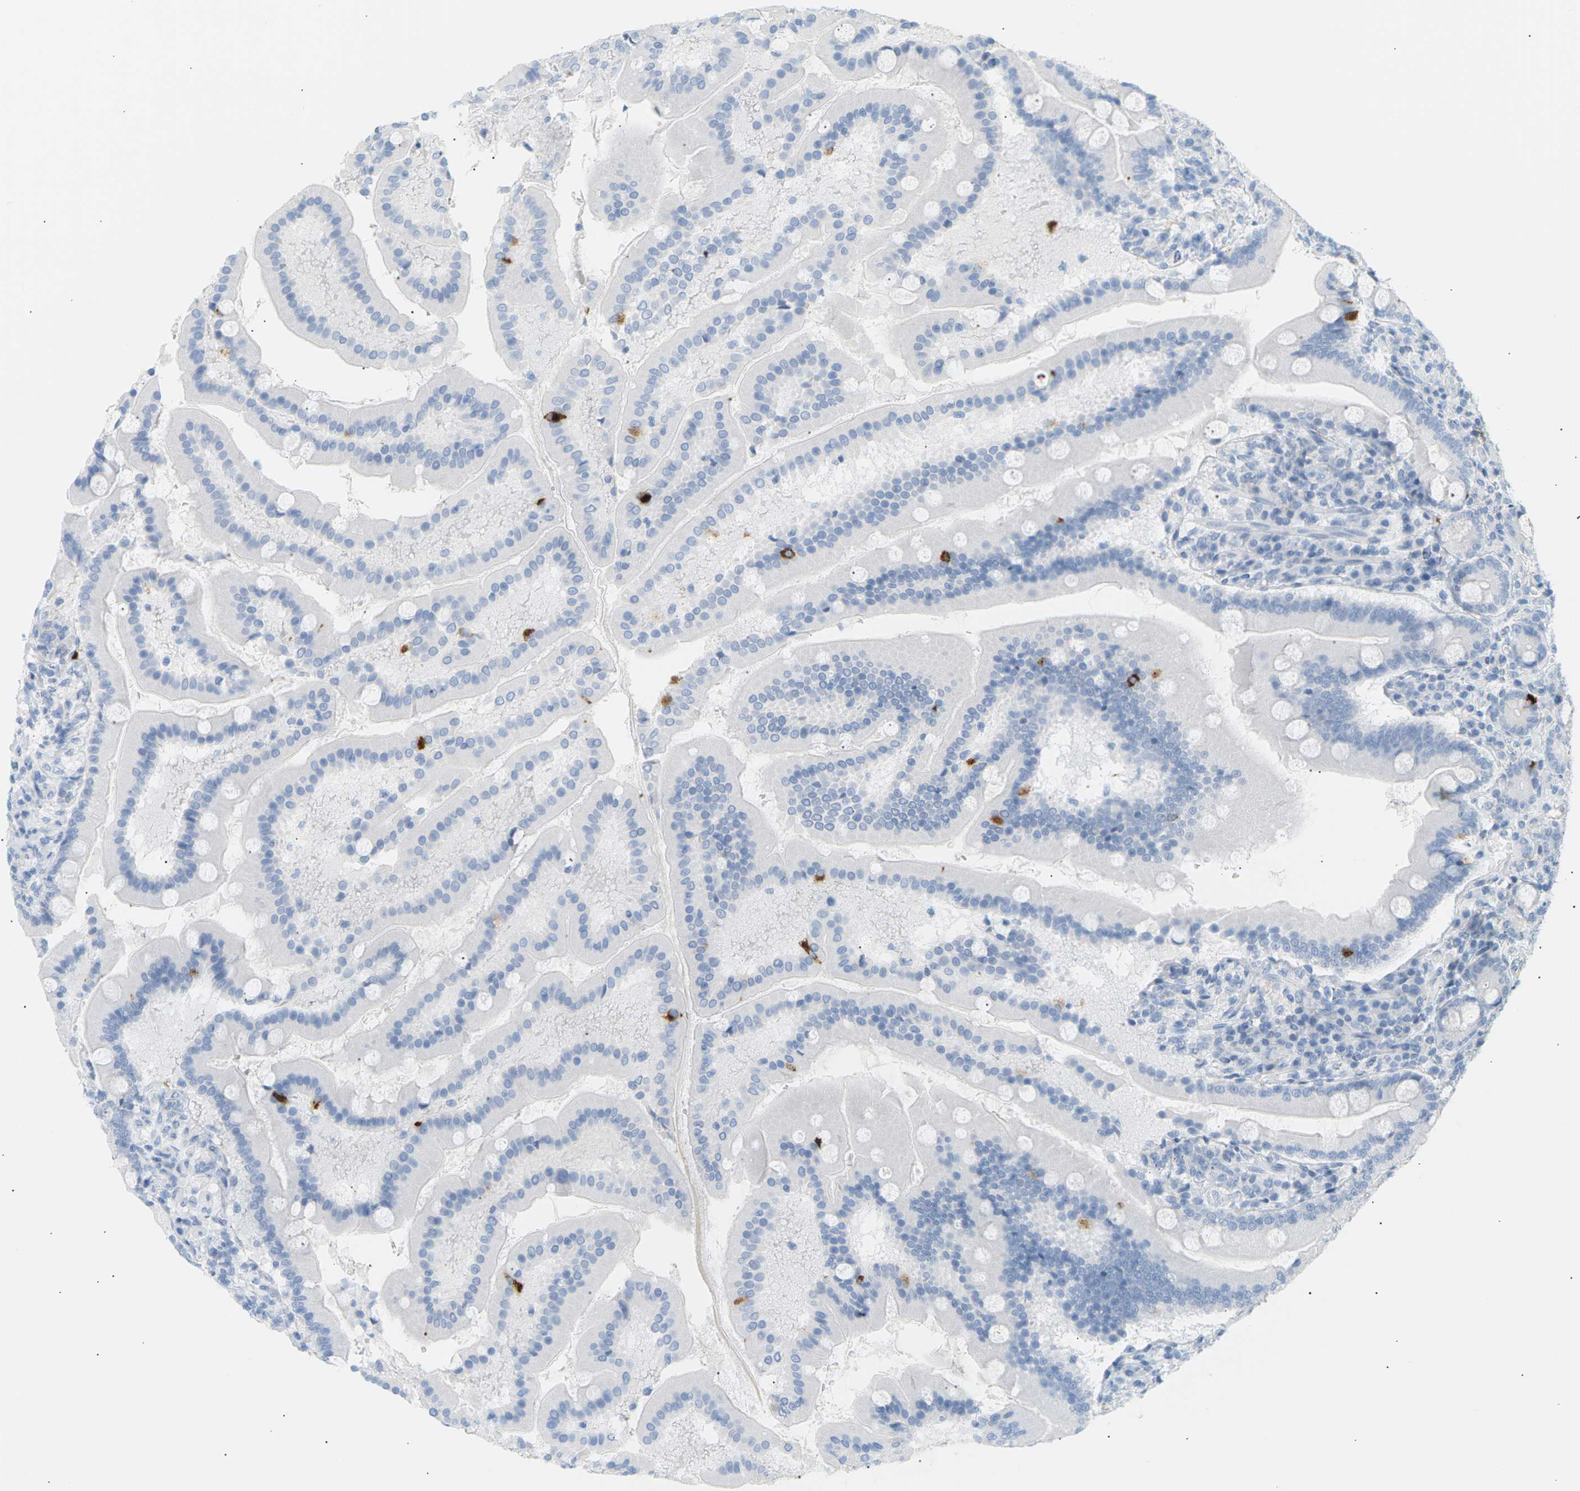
{"staining": {"intensity": "strong", "quantity": "<25%", "location": "cytoplasmic/membranous"}, "tissue": "duodenum", "cell_type": "Glandular cells", "image_type": "normal", "snomed": [{"axis": "morphology", "description": "Normal tissue, NOS"}, {"axis": "topography", "description": "Duodenum"}], "caption": "This is a micrograph of IHC staining of benign duodenum, which shows strong staining in the cytoplasmic/membranous of glandular cells.", "gene": "CLU", "patient": {"sex": "male", "age": 50}}